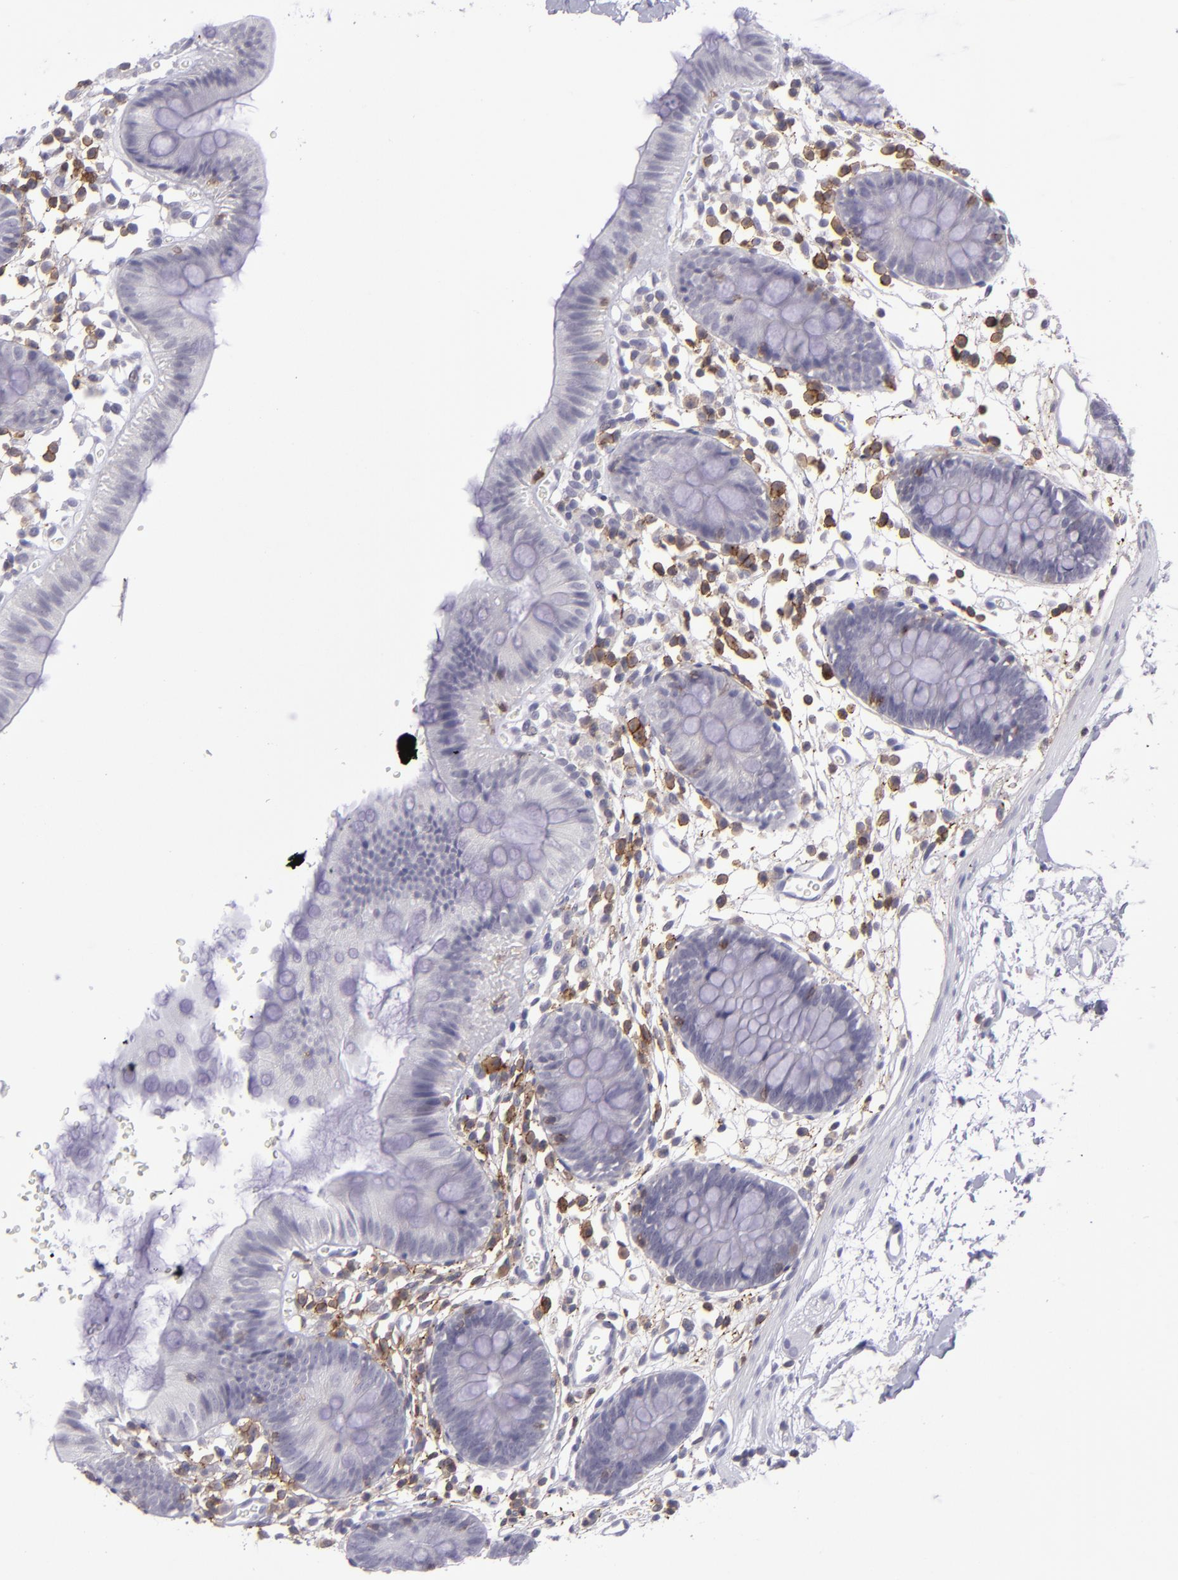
{"staining": {"intensity": "negative", "quantity": "none", "location": "none"}, "tissue": "colon", "cell_type": "Endothelial cells", "image_type": "normal", "snomed": [{"axis": "morphology", "description": "Normal tissue, NOS"}, {"axis": "topography", "description": "Colon"}], "caption": "Protein analysis of benign colon demonstrates no significant positivity in endothelial cells.", "gene": "CD48", "patient": {"sex": "male", "age": 14}}